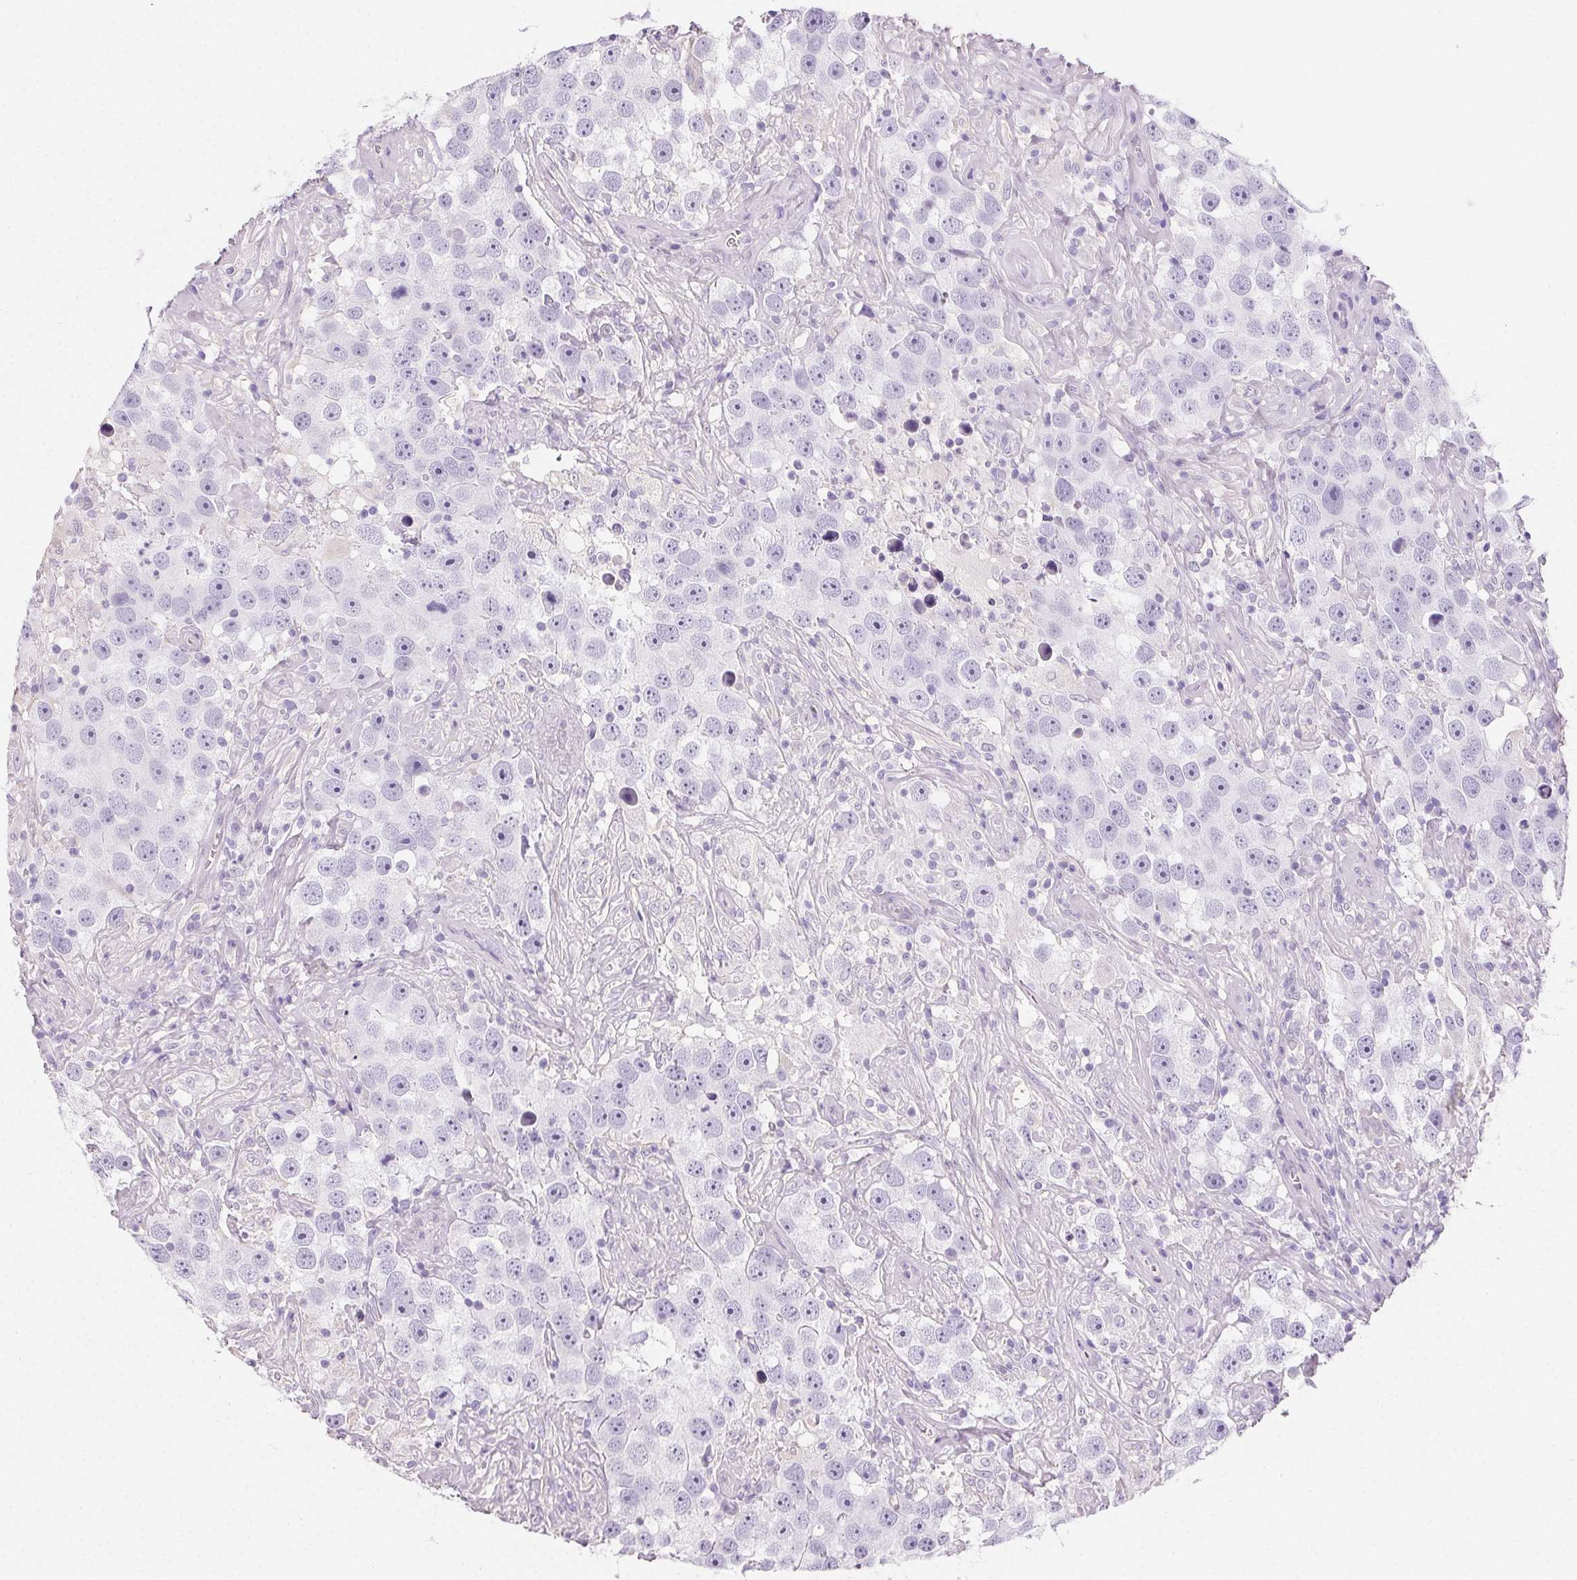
{"staining": {"intensity": "negative", "quantity": "none", "location": "none"}, "tissue": "testis cancer", "cell_type": "Tumor cells", "image_type": "cancer", "snomed": [{"axis": "morphology", "description": "Seminoma, NOS"}, {"axis": "topography", "description": "Testis"}], "caption": "Tumor cells show no significant protein positivity in testis seminoma. Brightfield microscopy of immunohistochemistry (IHC) stained with DAB (brown) and hematoxylin (blue), captured at high magnification.", "gene": "PRSS3", "patient": {"sex": "male", "age": 49}}